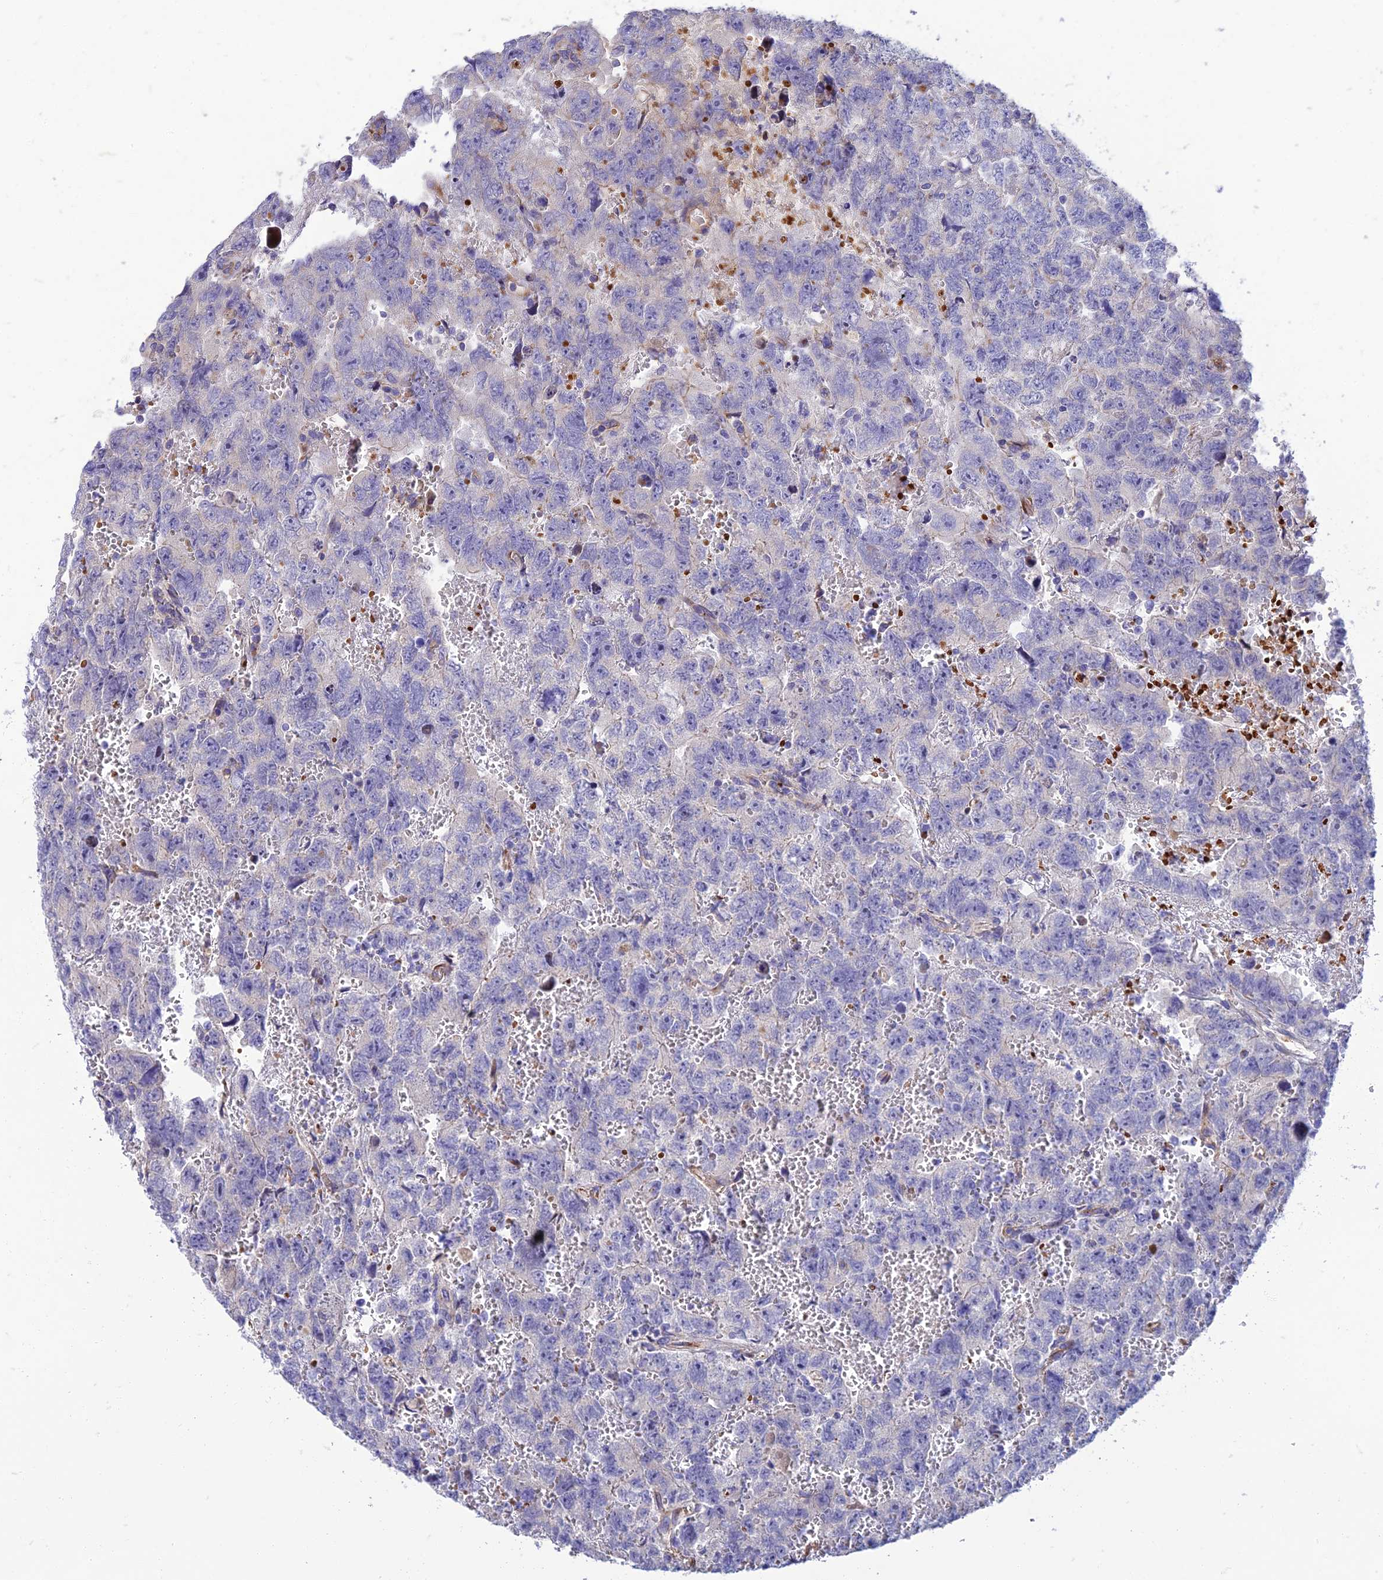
{"staining": {"intensity": "negative", "quantity": "none", "location": "none"}, "tissue": "testis cancer", "cell_type": "Tumor cells", "image_type": "cancer", "snomed": [{"axis": "morphology", "description": "Carcinoma, Embryonal, NOS"}, {"axis": "topography", "description": "Testis"}], "caption": "This micrograph is of testis embryonal carcinoma stained with immunohistochemistry (IHC) to label a protein in brown with the nuclei are counter-stained blue. There is no staining in tumor cells. (DAB immunohistochemistry (IHC) with hematoxylin counter stain).", "gene": "SEL1L3", "patient": {"sex": "male", "age": 45}}